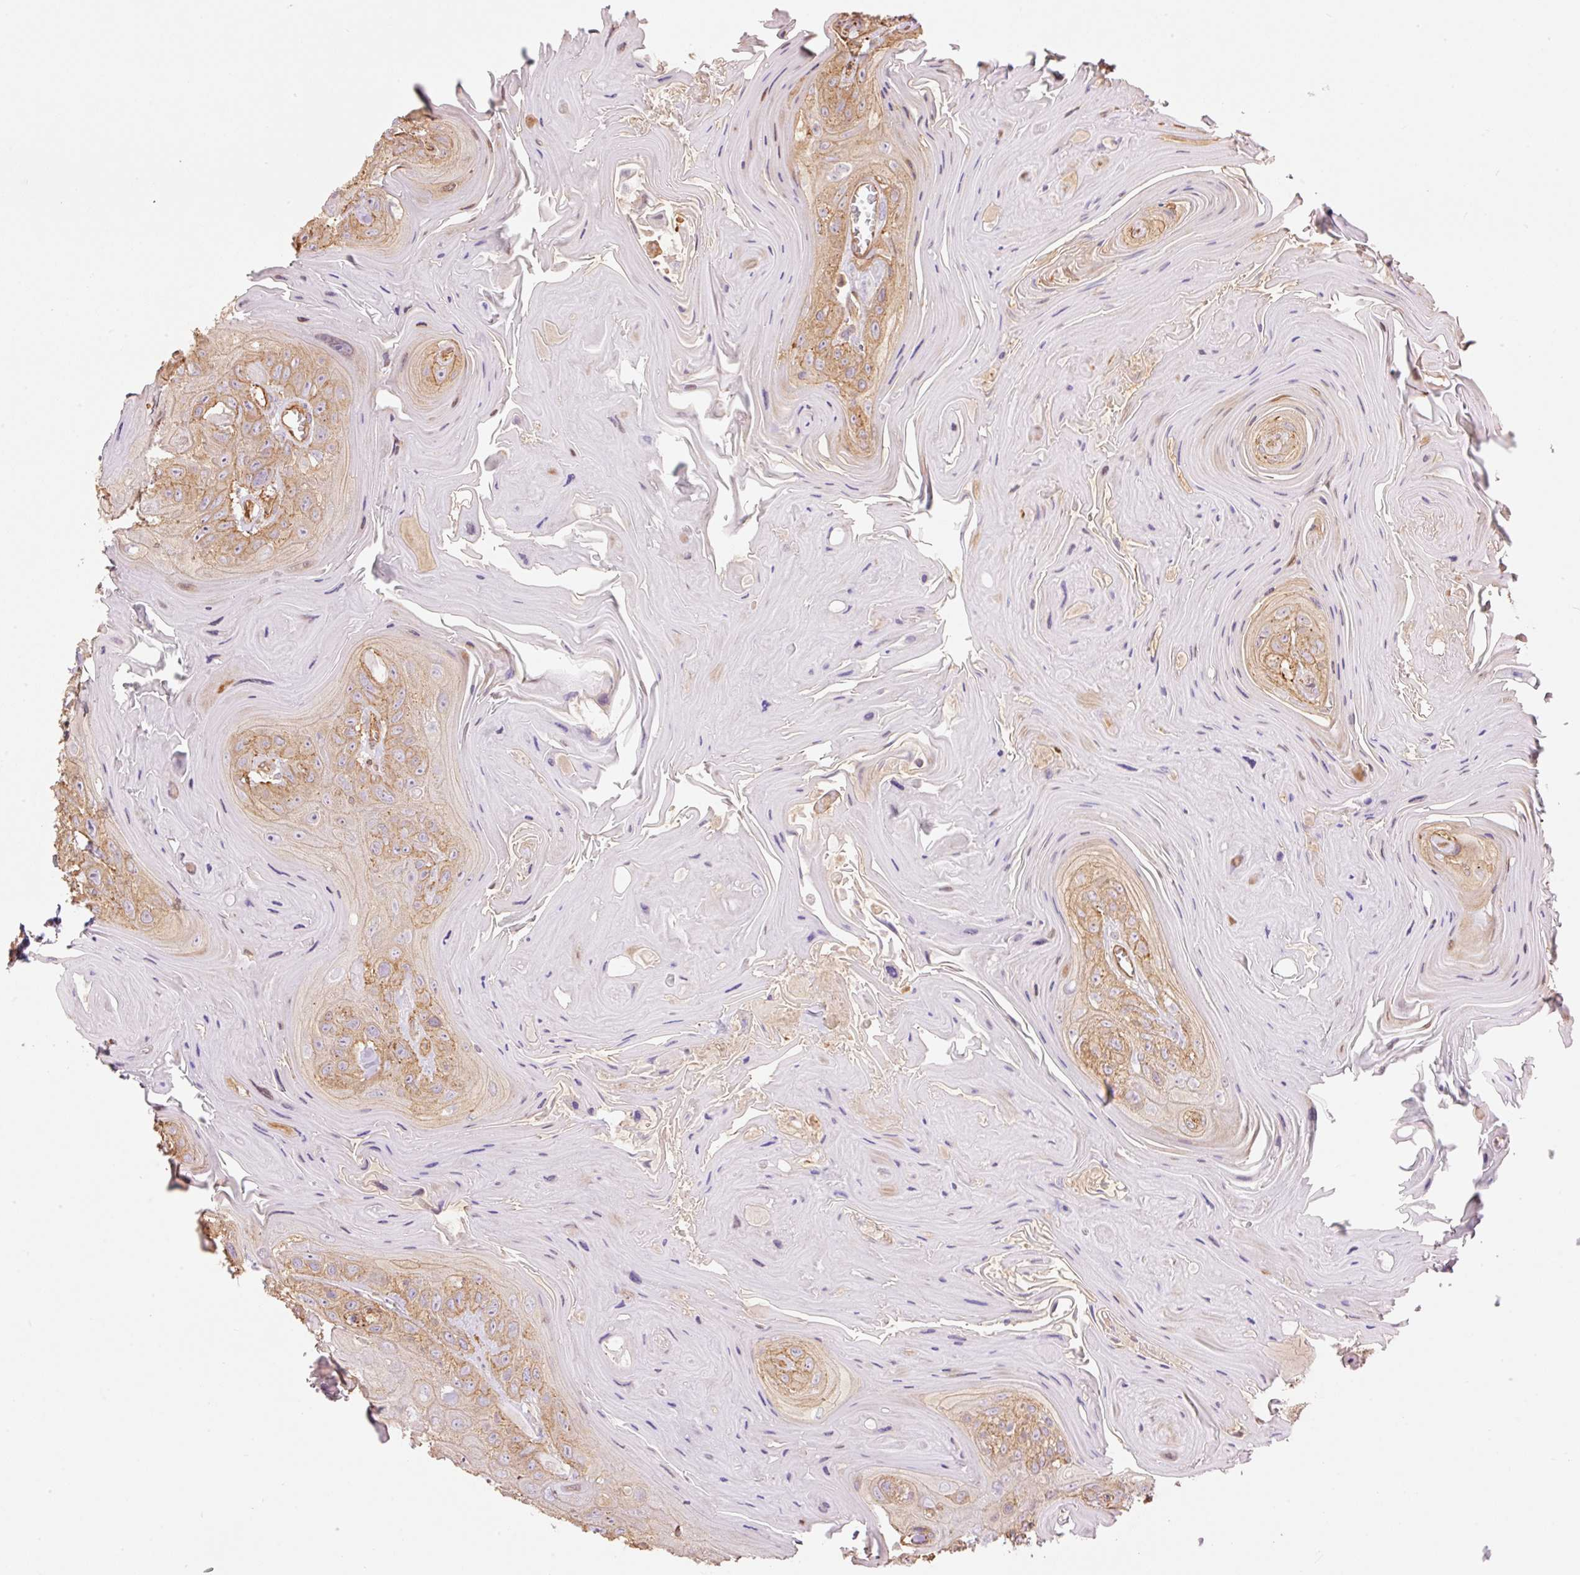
{"staining": {"intensity": "moderate", "quantity": "25%-75%", "location": "cytoplasmic/membranous"}, "tissue": "head and neck cancer", "cell_type": "Tumor cells", "image_type": "cancer", "snomed": [{"axis": "morphology", "description": "Squamous cell carcinoma, NOS"}, {"axis": "topography", "description": "Head-Neck"}], "caption": "This is a photomicrograph of immunohistochemistry (IHC) staining of head and neck squamous cell carcinoma, which shows moderate staining in the cytoplasmic/membranous of tumor cells.", "gene": "PPP1R1B", "patient": {"sex": "female", "age": 59}}